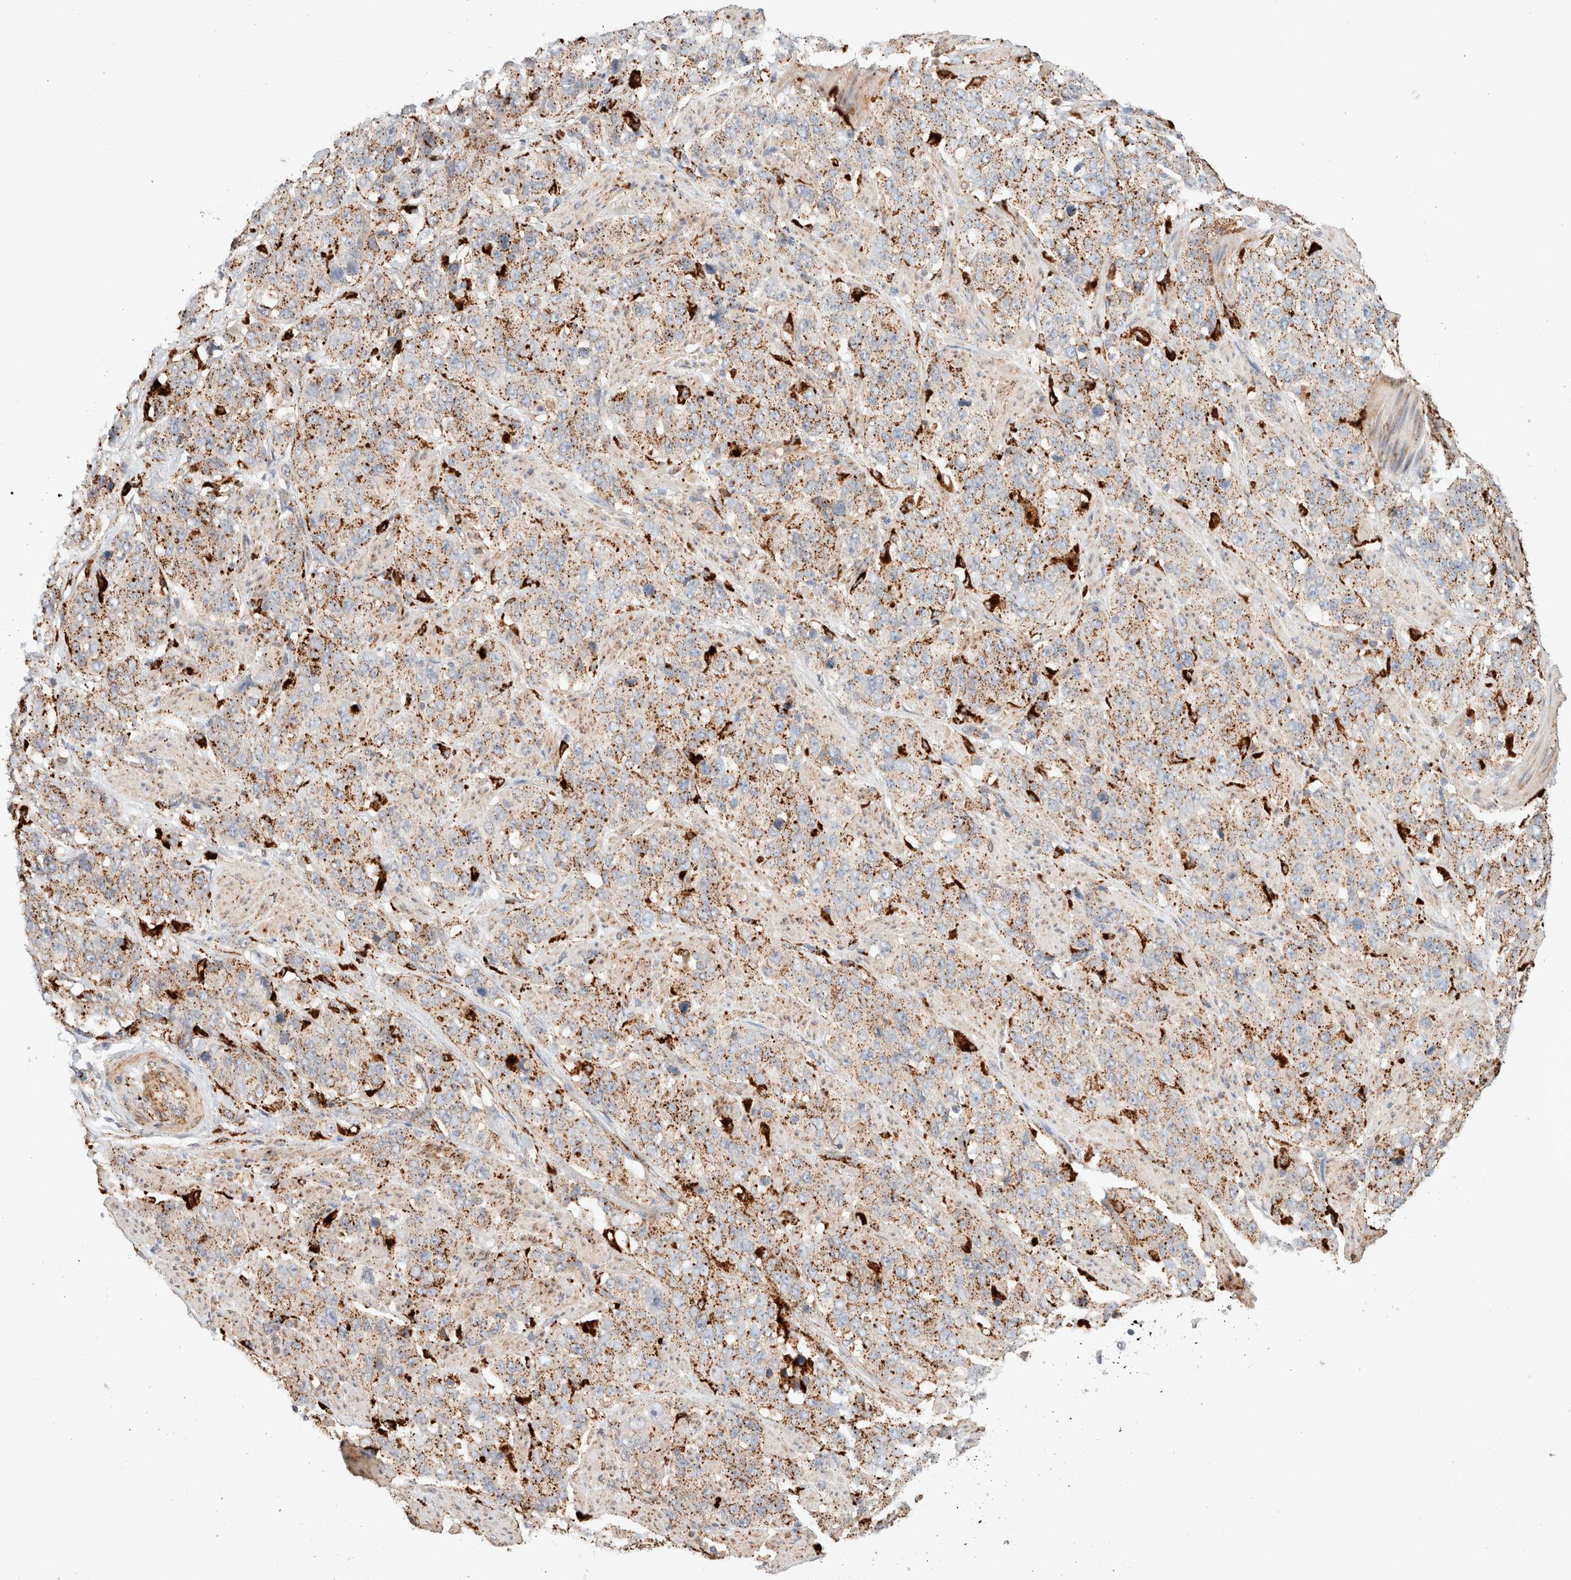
{"staining": {"intensity": "moderate", "quantity": ">75%", "location": "cytoplasmic/membranous"}, "tissue": "stomach cancer", "cell_type": "Tumor cells", "image_type": "cancer", "snomed": [{"axis": "morphology", "description": "Adenocarcinoma, NOS"}, {"axis": "topography", "description": "Stomach"}], "caption": "There is medium levels of moderate cytoplasmic/membranous staining in tumor cells of stomach cancer (adenocarcinoma), as demonstrated by immunohistochemical staining (brown color).", "gene": "RABEPK", "patient": {"sex": "male", "age": 48}}